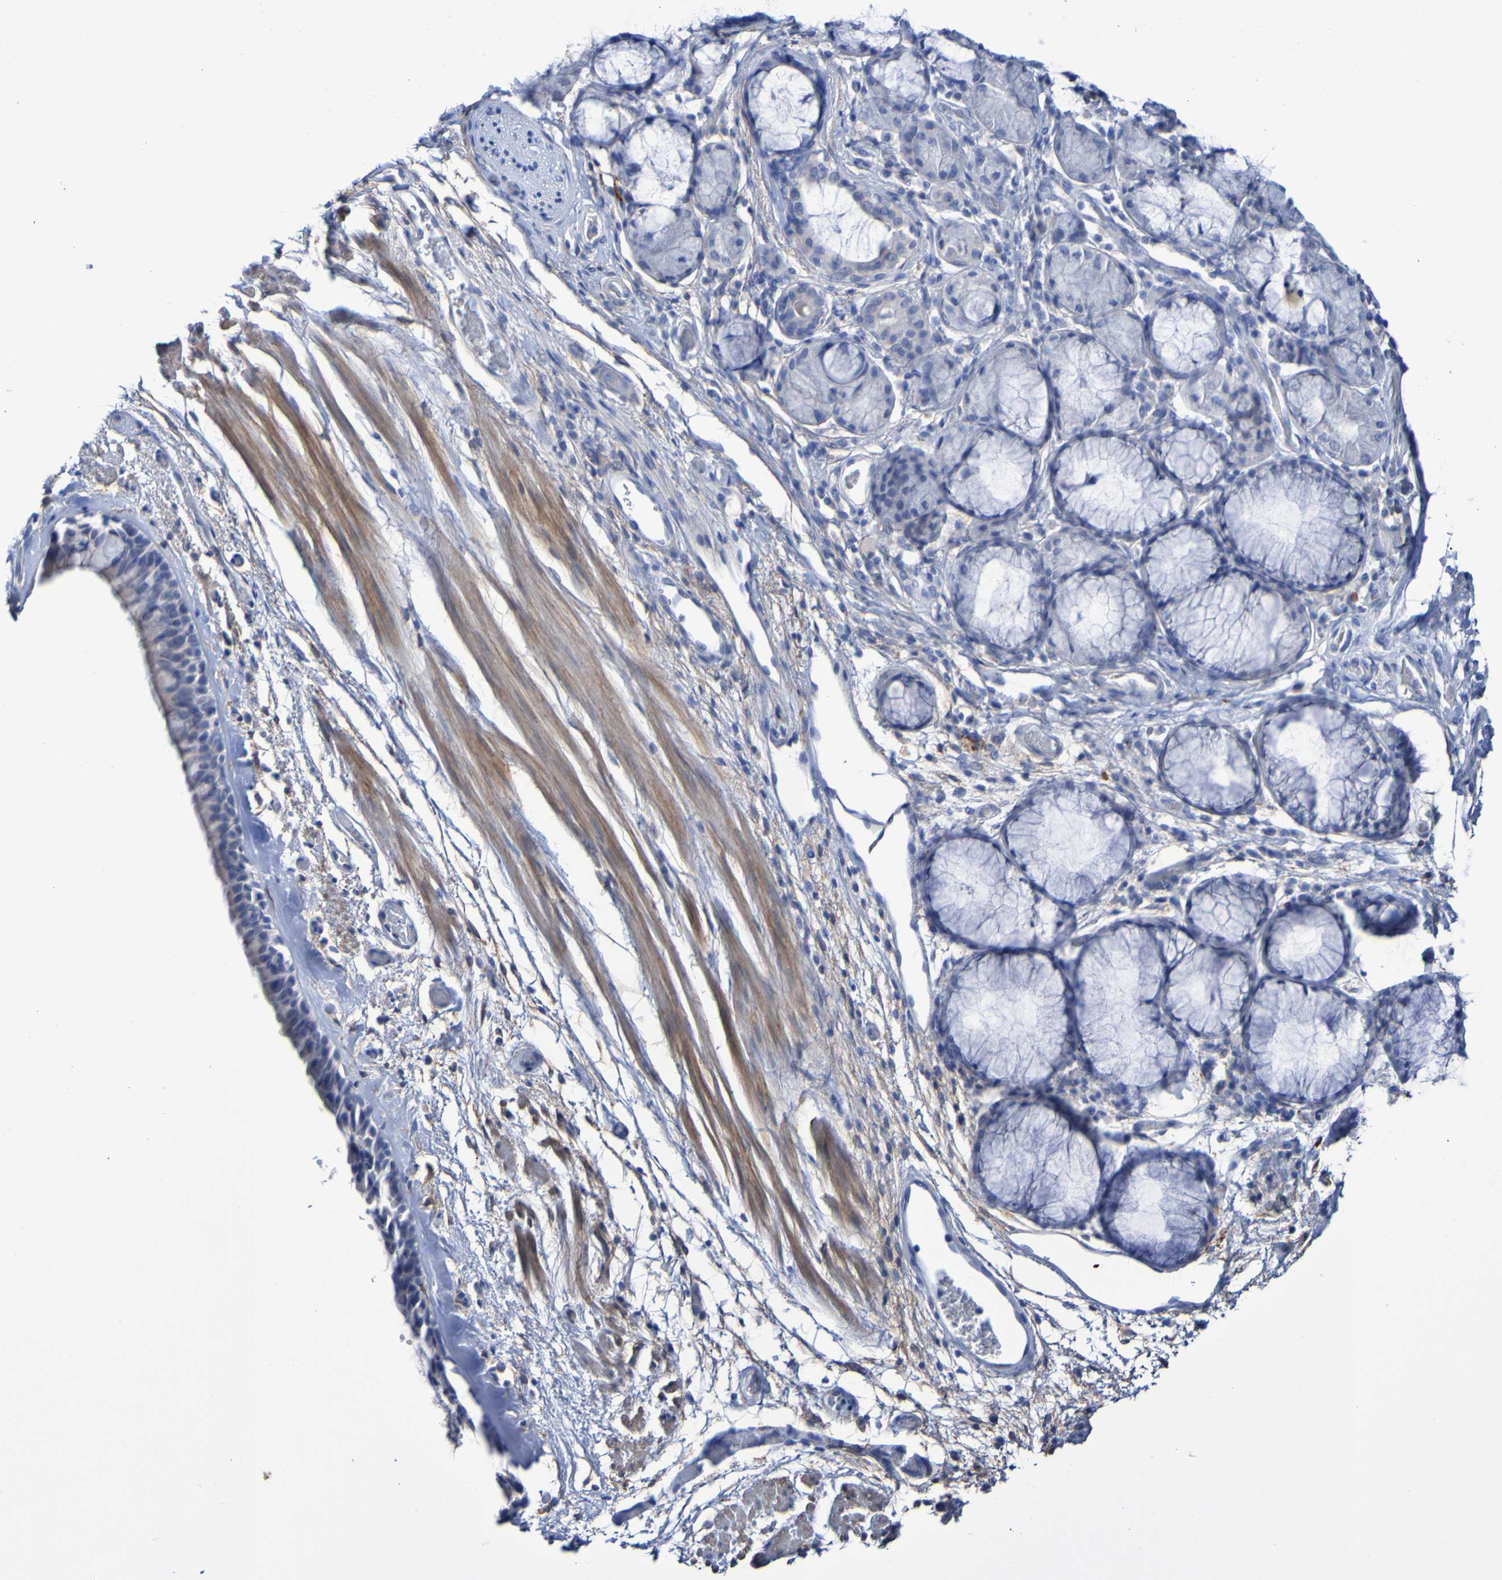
{"staining": {"intensity": "weak", "quantity": "25%-75%", "location": "cytoplasmic/membranous"}, "tissue": "bronchus", "cell_type": "Respiratory epithelial cells", "image_type": "normal", "snomed": [{"axis": "morphology", "description": "Normal tissue, NOS"}, {"axis": "morphology", "description": "Adenocarcinoma, NOS"}, {"axis": "topography", "description": "Bronchus"}, {"axis": "topography", "description": "Lung"}], "caption": "A brown stain highlights weak cytoplasmic/membranous positivity of a protein in respiratory epithelial cells of benign bronchus.", "gene": "SGCB", "patient": {"sex": "female", "age": 54}}